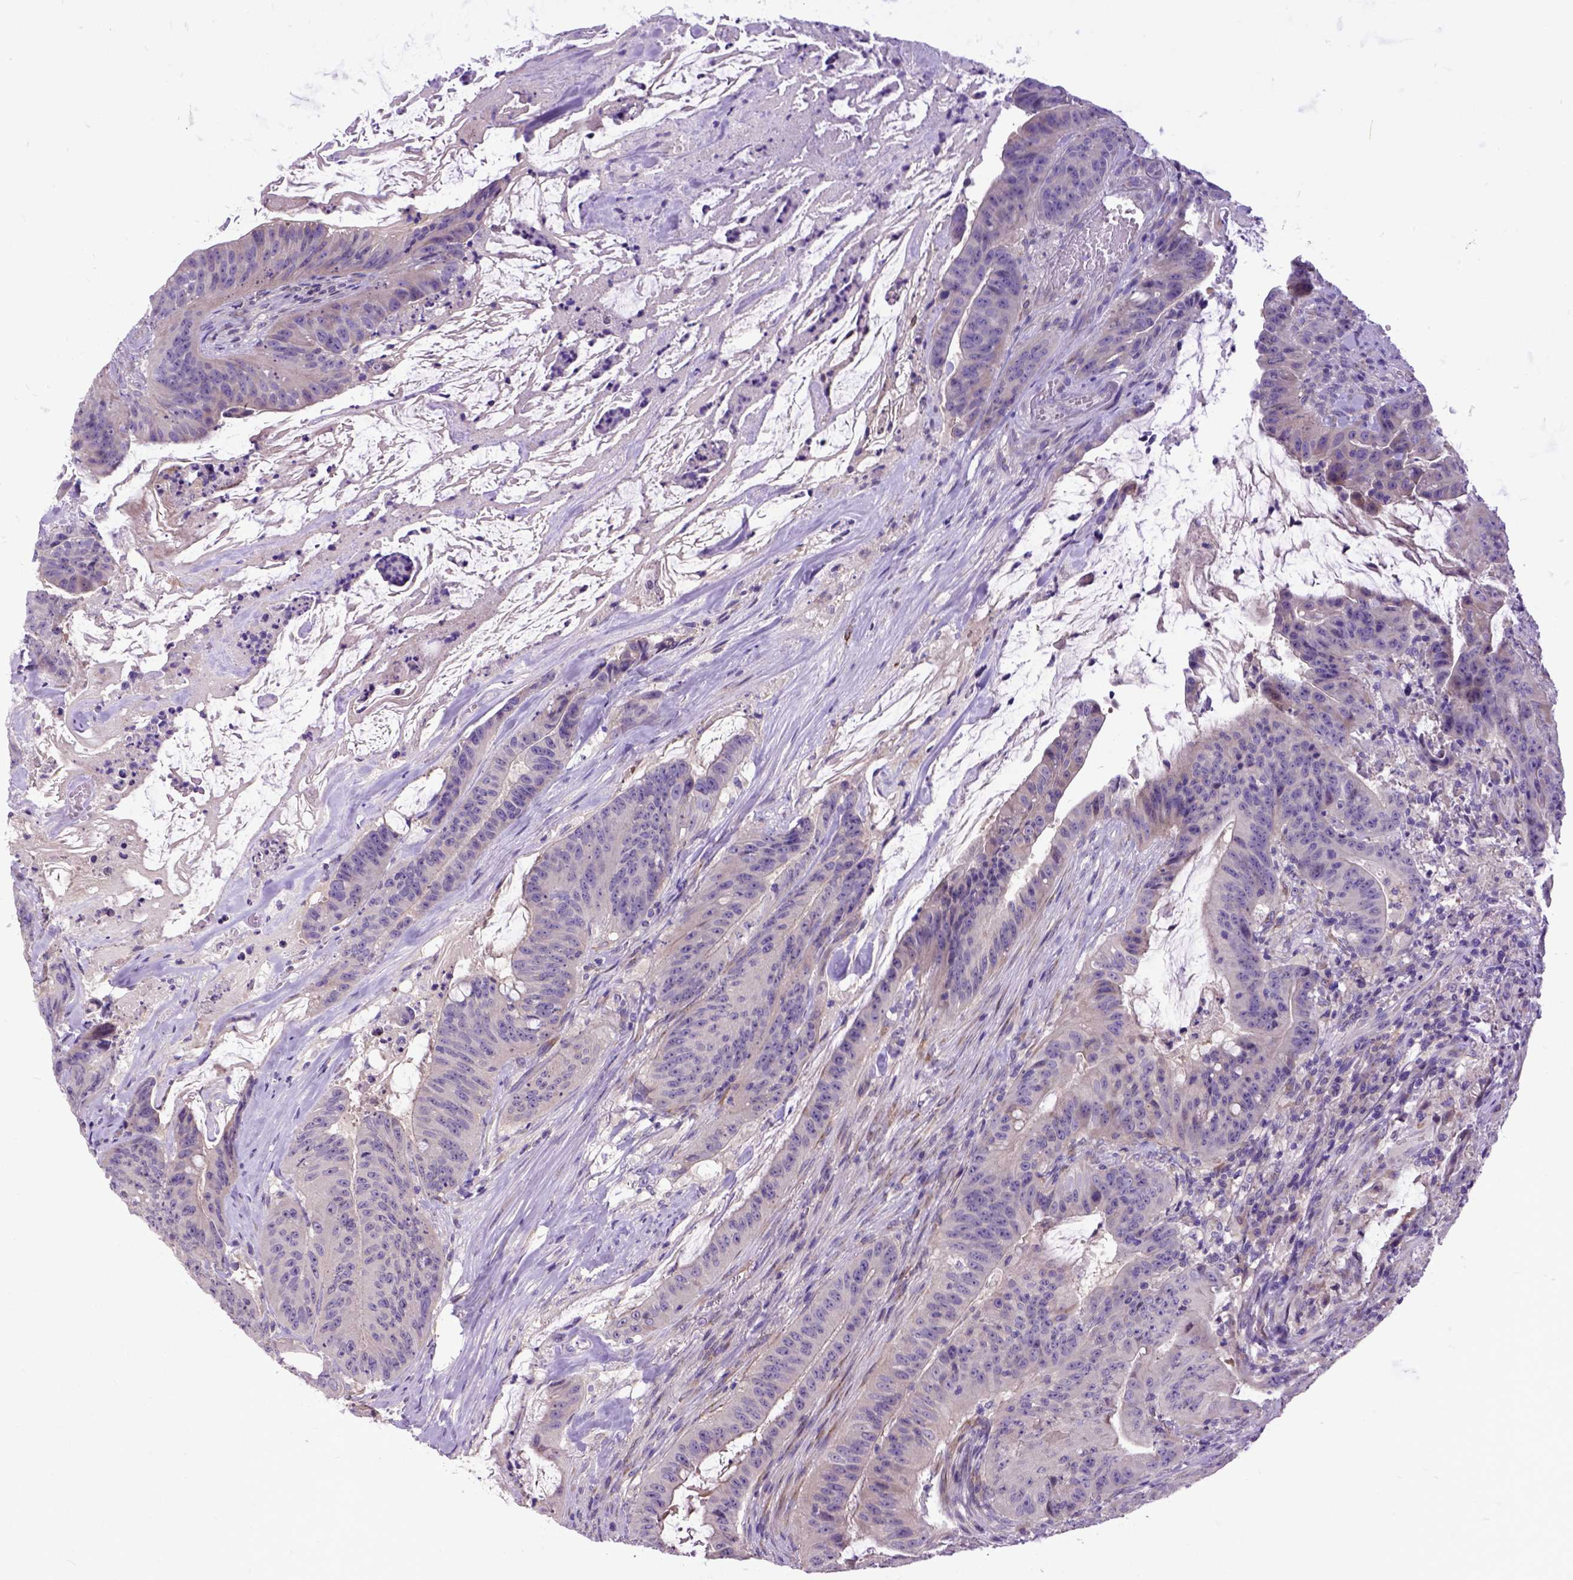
{"staining": {"intensity": "moderate", "quantity": "<25%", "location": "cytoplasmic/membranous"}, "tissue": "colorectal cancer", "cell_type": "Tumor cells", "image_type": "cancer", "snomed": [{"axis": "morphology", "description": "Adenocarcinoma, NOS"}, {"axis": "topography", "description": "Colon"}], "caption": "Colorectal cancer stained for a protein (brown) reveals moderate cytoplasmic/membranous positive expression in about <25% of tumor cells.", "gene": "NEK5", "patient": {"sex": "male", "age": 33}}